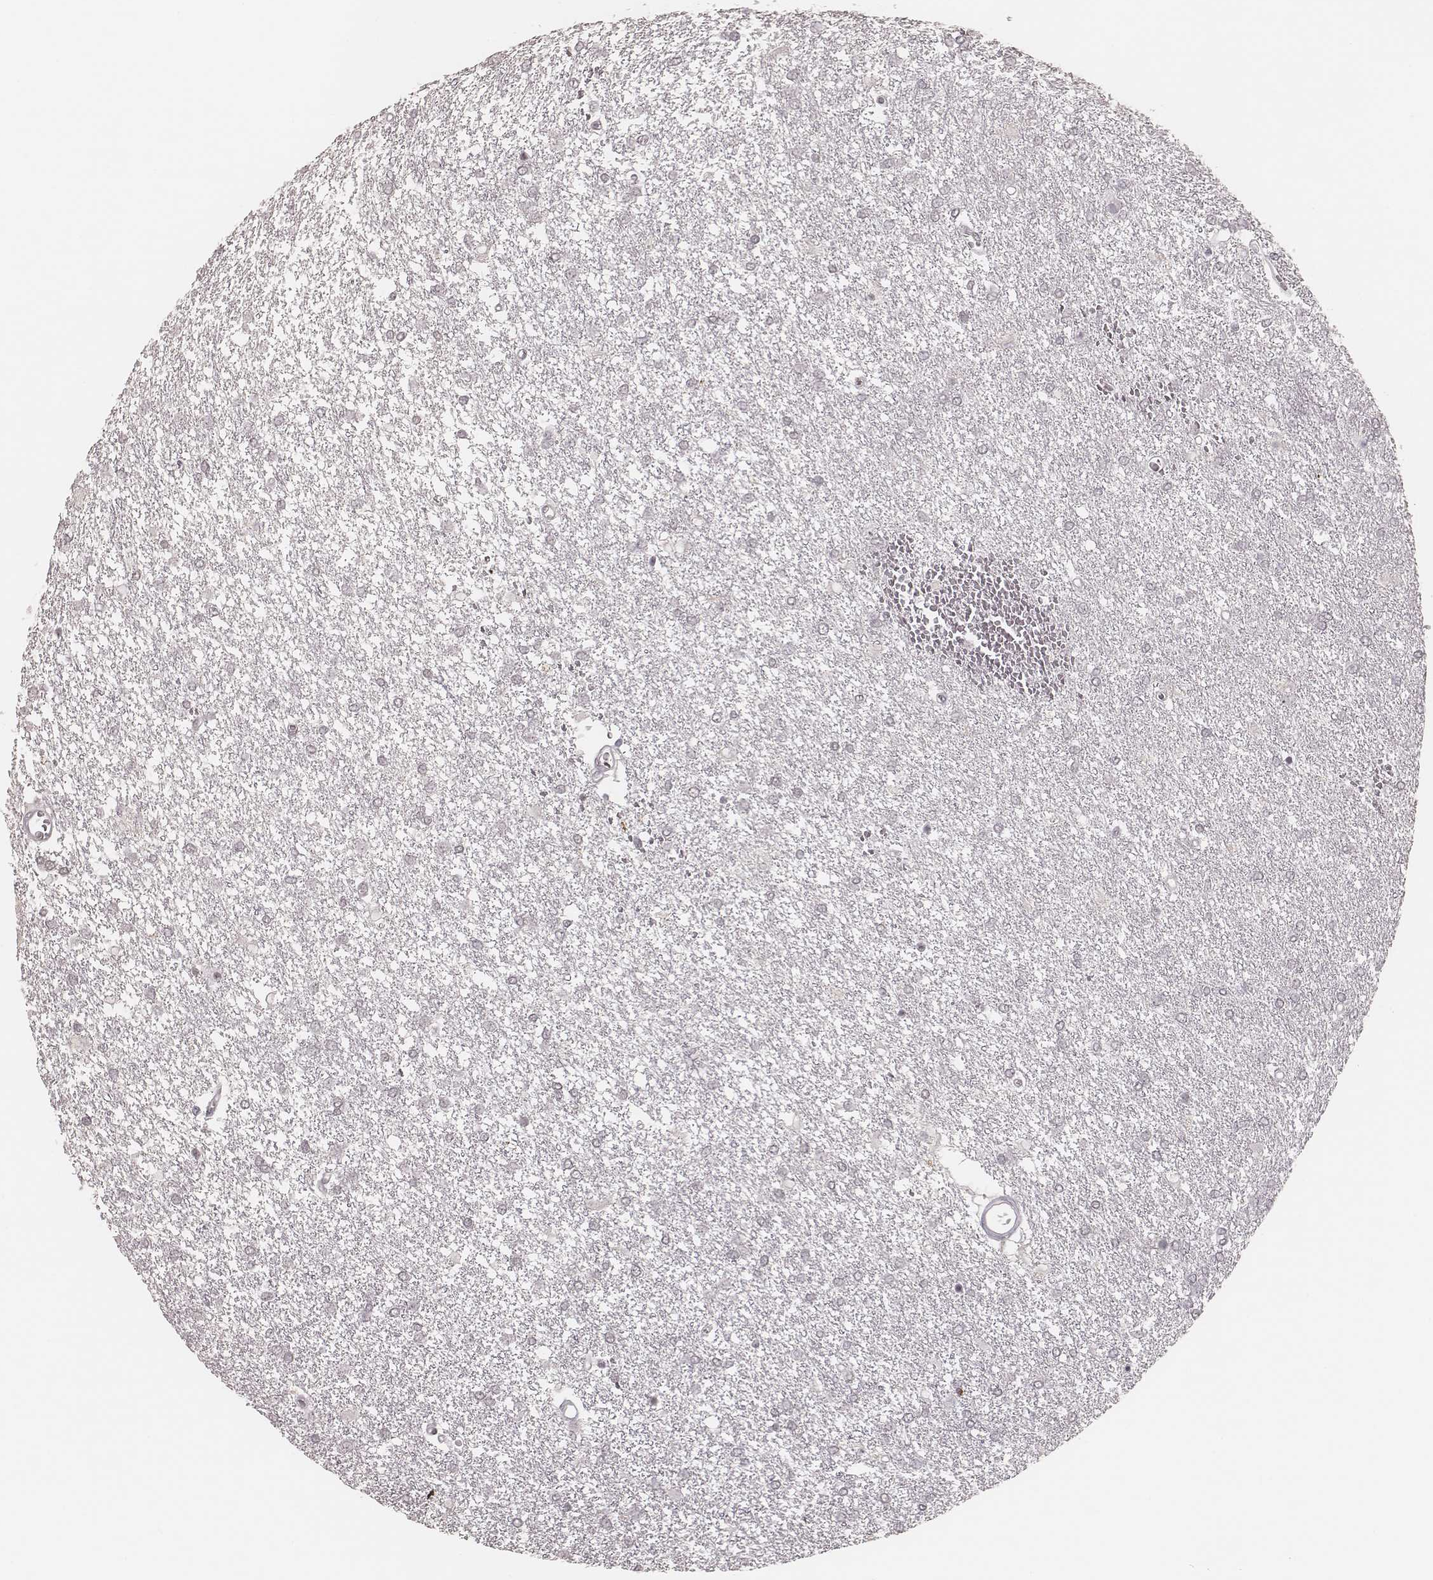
{"staining": {"intensity": "negative", "quantity": "none", "location": "none"}, "tissue": "glioma", "cell_type": "Tumor cells", "image_type": "cancer", "snomed": [{"axis": "morphology", "description": "Glioma, malignant, High grade"}, {"axis": "topography", "description": "Brain"}], "caption": "The image demonstrates no significant staining in tumor cells of high-grade glioma (malignant). (DAB (3,3'-diaminobenzidine) immunohistochemistry (IHC) with hematoxylin counter stain).", "gene": "KITLG", "patient": {"sex": "female", "age": 61}}